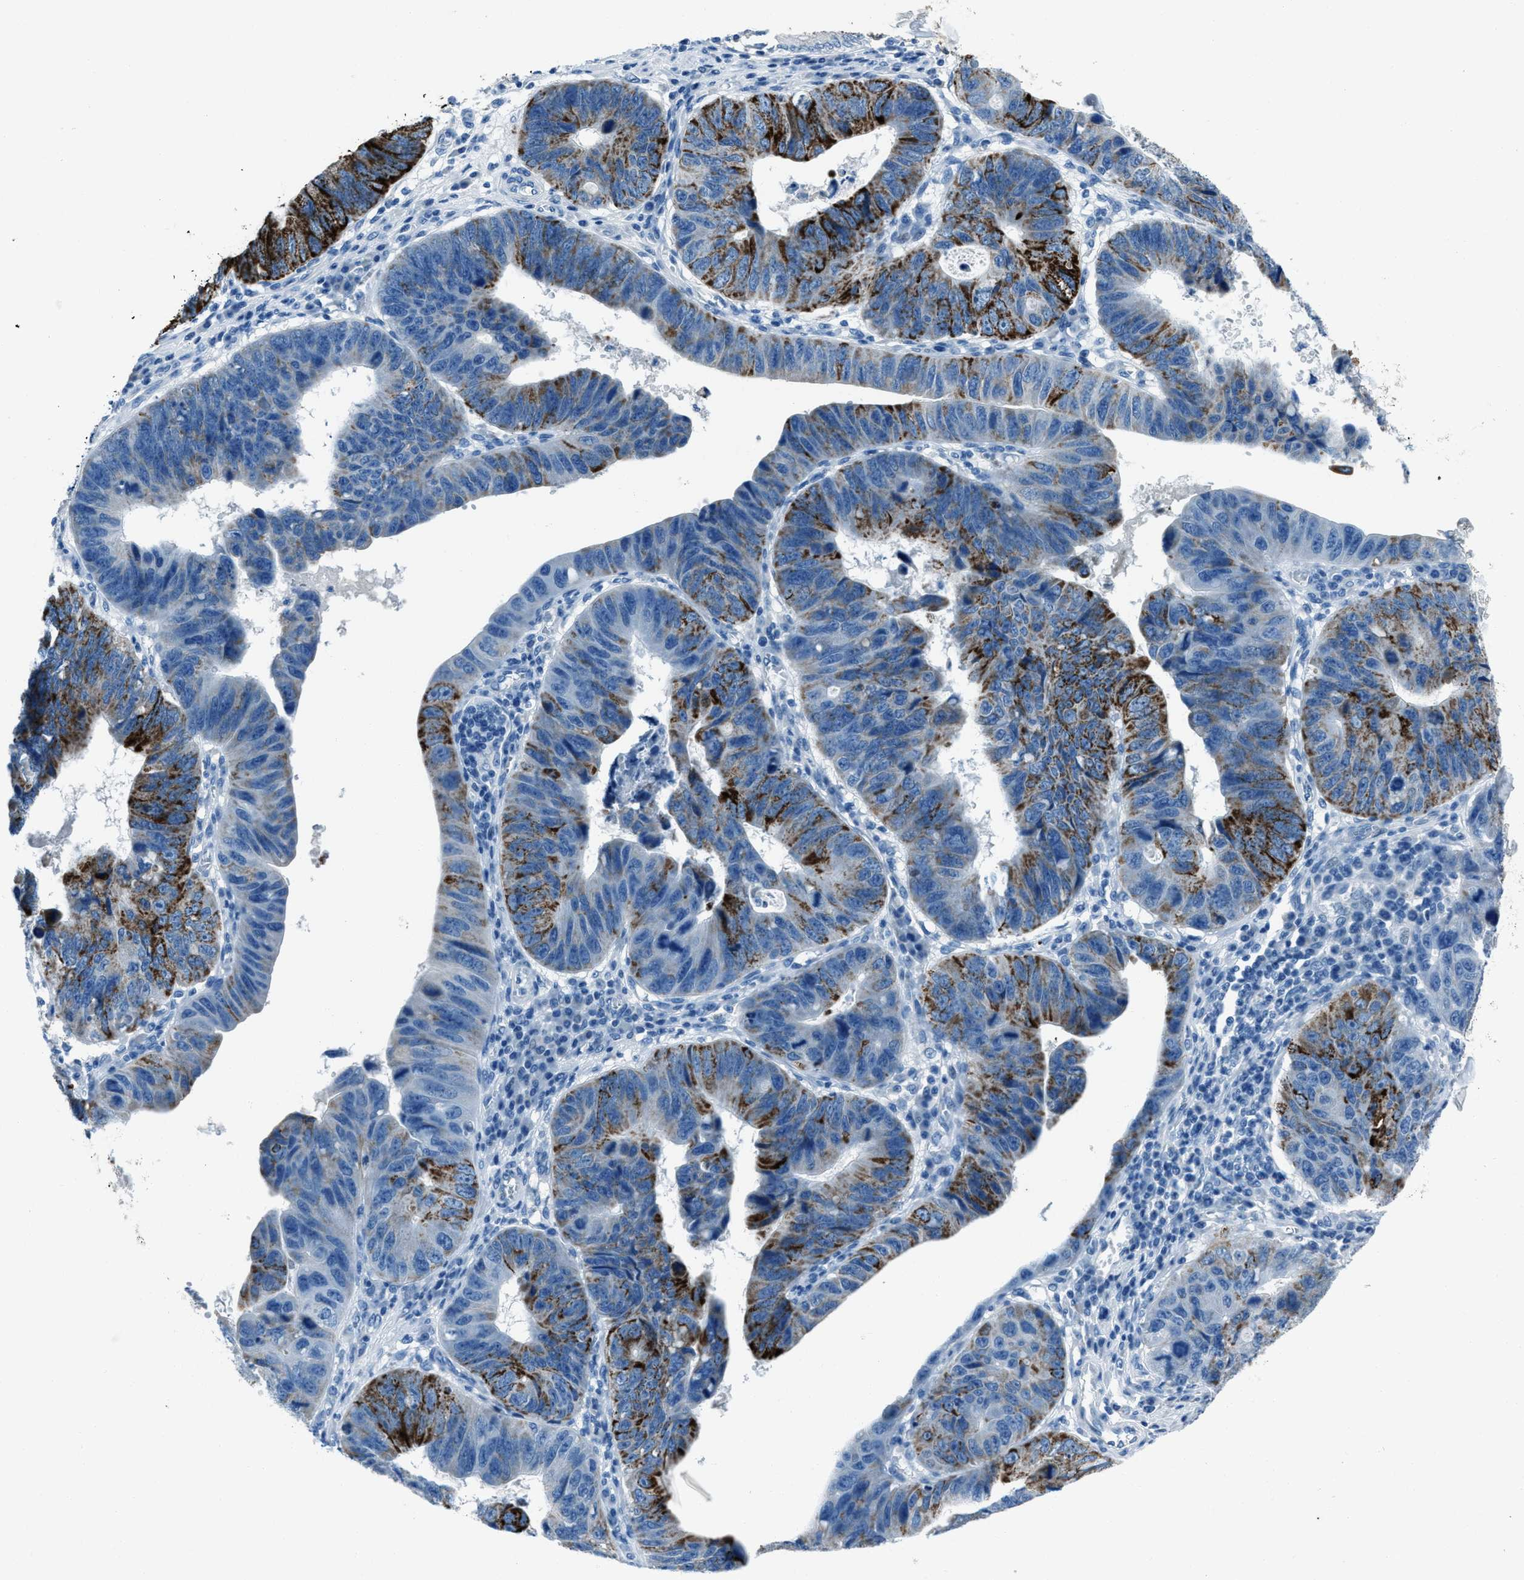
{"staining": {"intensity": "strong", "quantity": "25%-75%", "location": "cytoplasmic/membranous"}, "tissue": "stomach cancer", "cell_type": "Tumor cells", "image_type": "cancer", "snomed": [{"axis": "morphology", "description": "Adenocarcinoma, NOS"}, {"axis": "topography", "description": "Stomach"}], "caption": "Protein positivity by immunohistochemistry displays strong cytoplasmic/membranous positivity in approximately 25%-75% of tumor cells in adenocarcinoma (stomach). The protein of interest is shown in brown color, while the nuclei are stained blue.", "gene": "AMACR", "patient": {"sex": "male", "age": 59}}